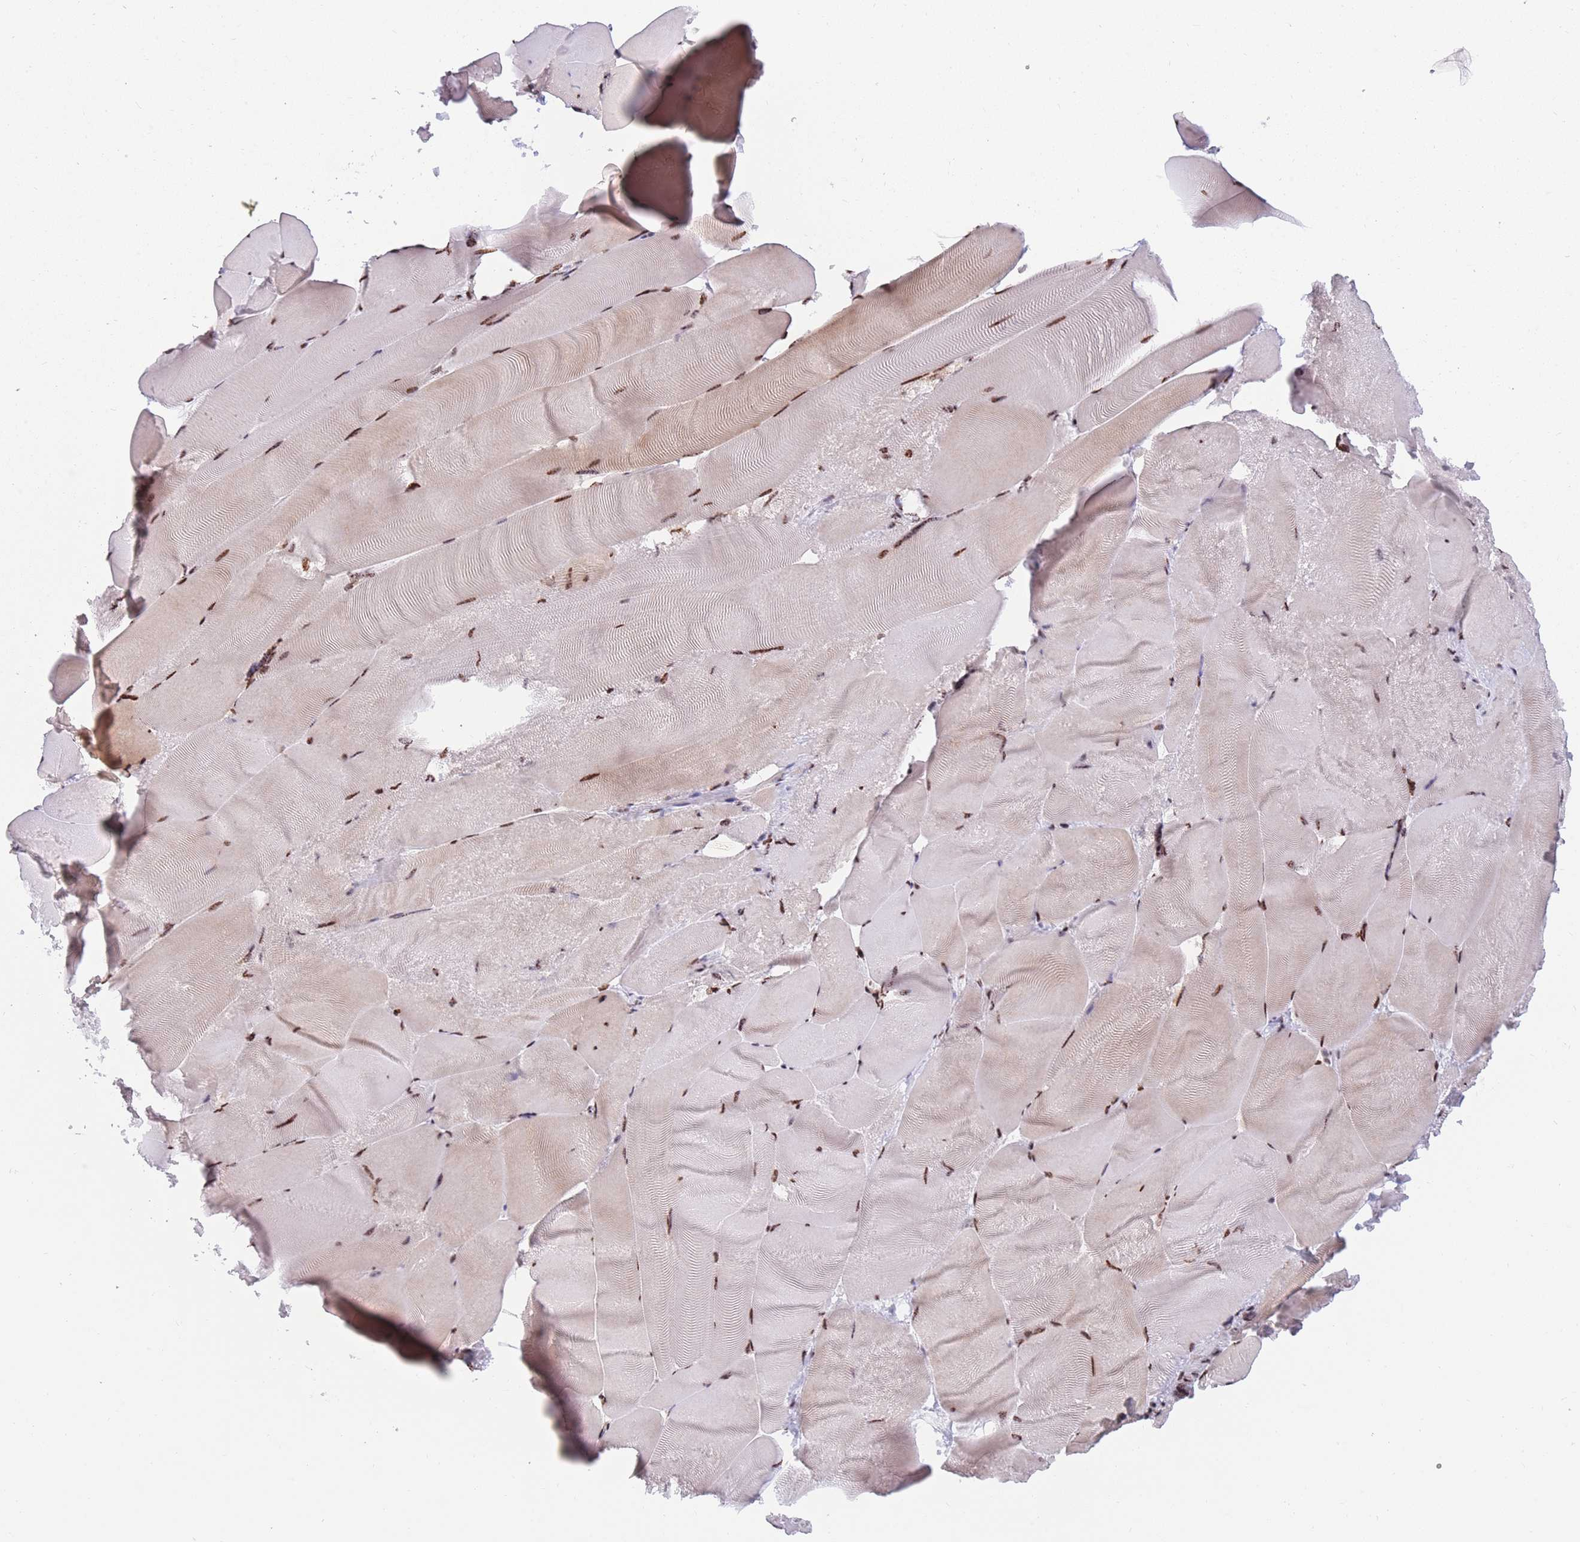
{"staining": {"intensity": "strong", "quantity": ">75%", "location": "cytoplasmic/membranous,nuclear"}, "tissue": "skeletal muscle", "cell_type": "Myocytes", "image_type": "normal", "snomed": [{"axis": "morphology", "description": "Normal tissue, NOS"}, {"axis": "topography", "description": "Skeletal muscle"}], "caption": "The immunohistochemical stain highlights strong cytoplasmic/membranous,nuclear staining in myocytes of normal skeletal muscle.", "gene": "TMEM35B", "patient": {"sex": "female", "age": 64}}